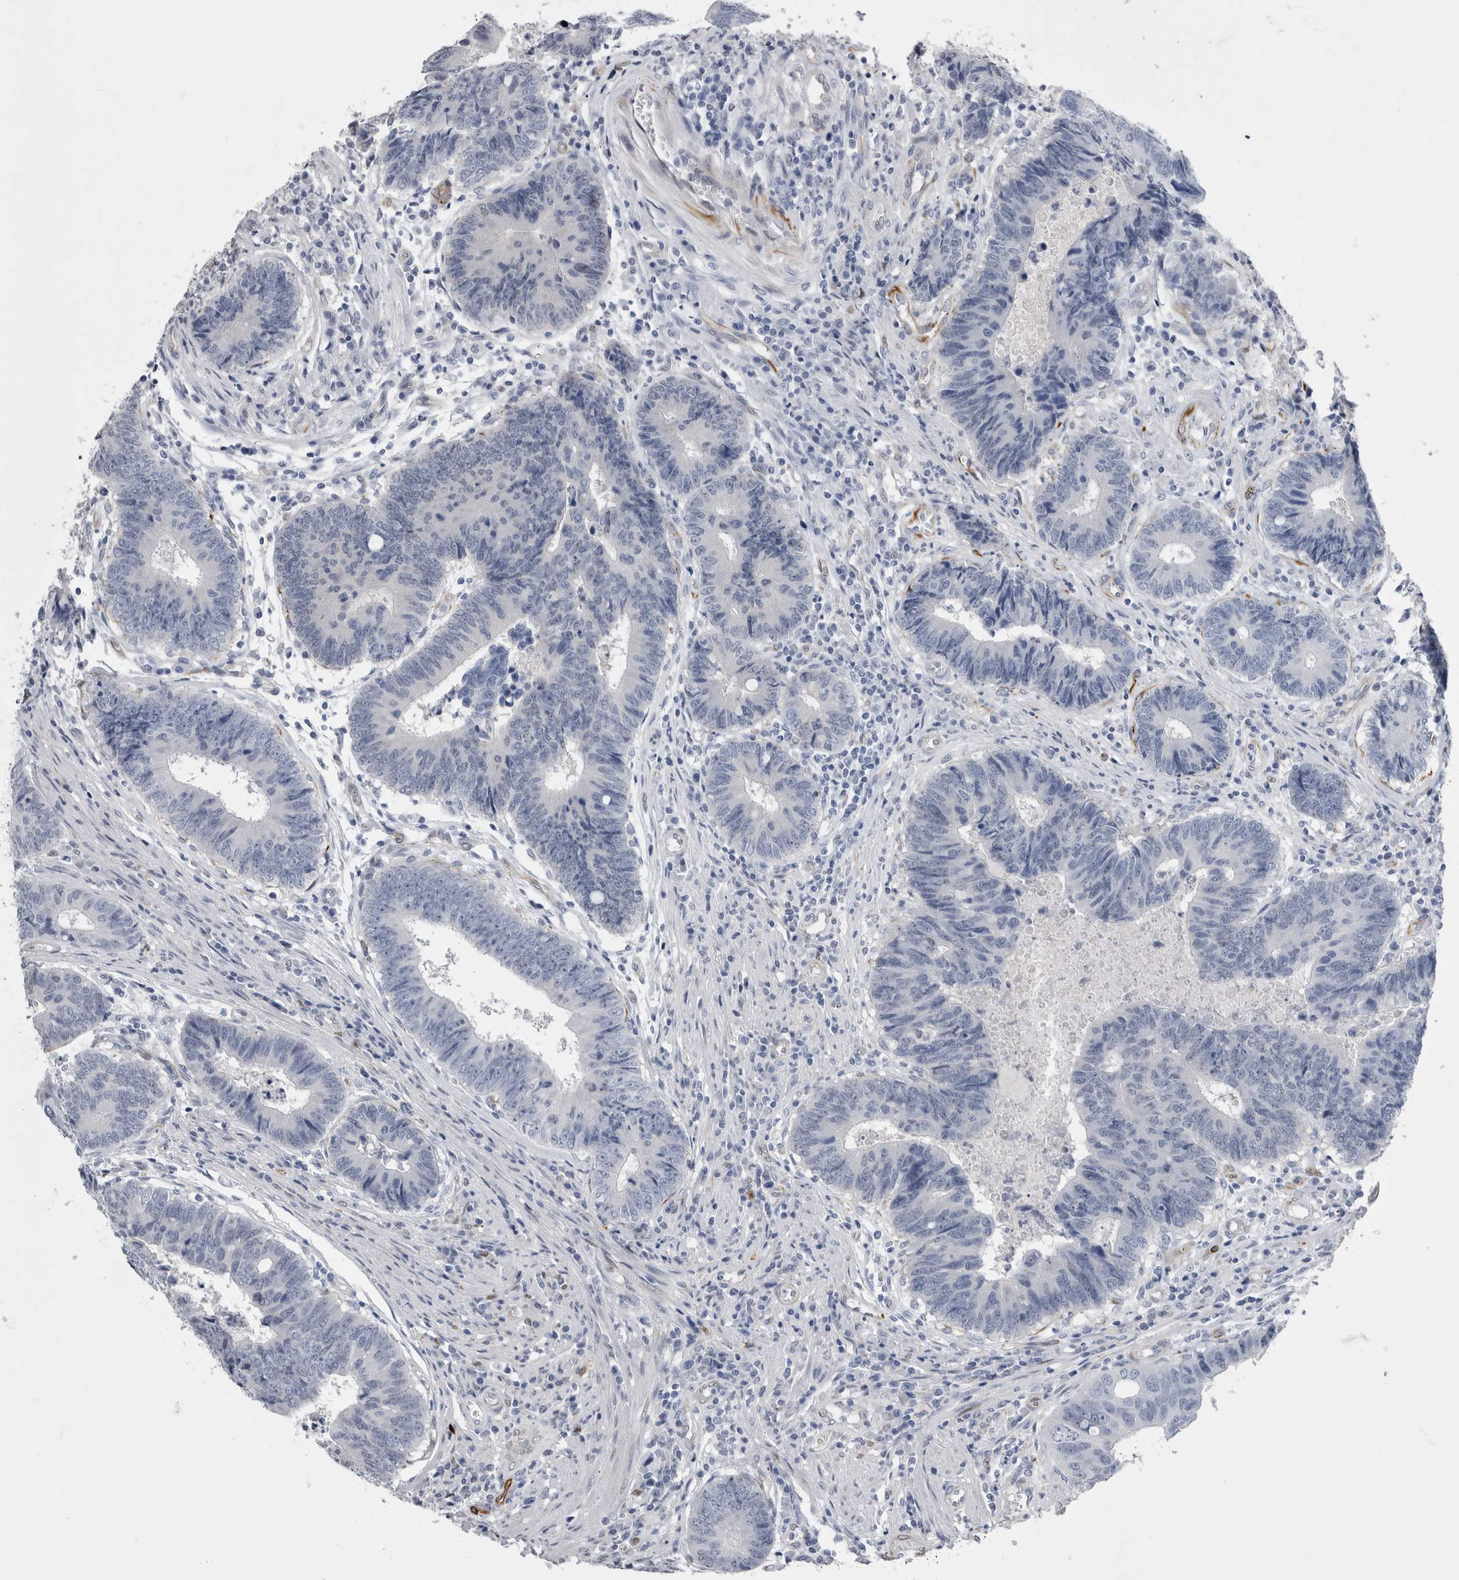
{"staining": {"intensity": "negative", "quantity": "none", "location": "none"}, "tissue": "colorectal cancer", "cell_type": "Tumor cells", "image_type": "cancer", "snomed": [{"axis": "morphology", "description": "Adenocarcinoma, NOS"}, {"axis": "topography", "description": "Rectum"}], "caption": "DAB immunohistochemical staining of colorectal cancer (adenocarcinoma) displays no significant staining in tumor cells.", "gene": "VWDE", "patient": {"sex": "male", "age": 84}}